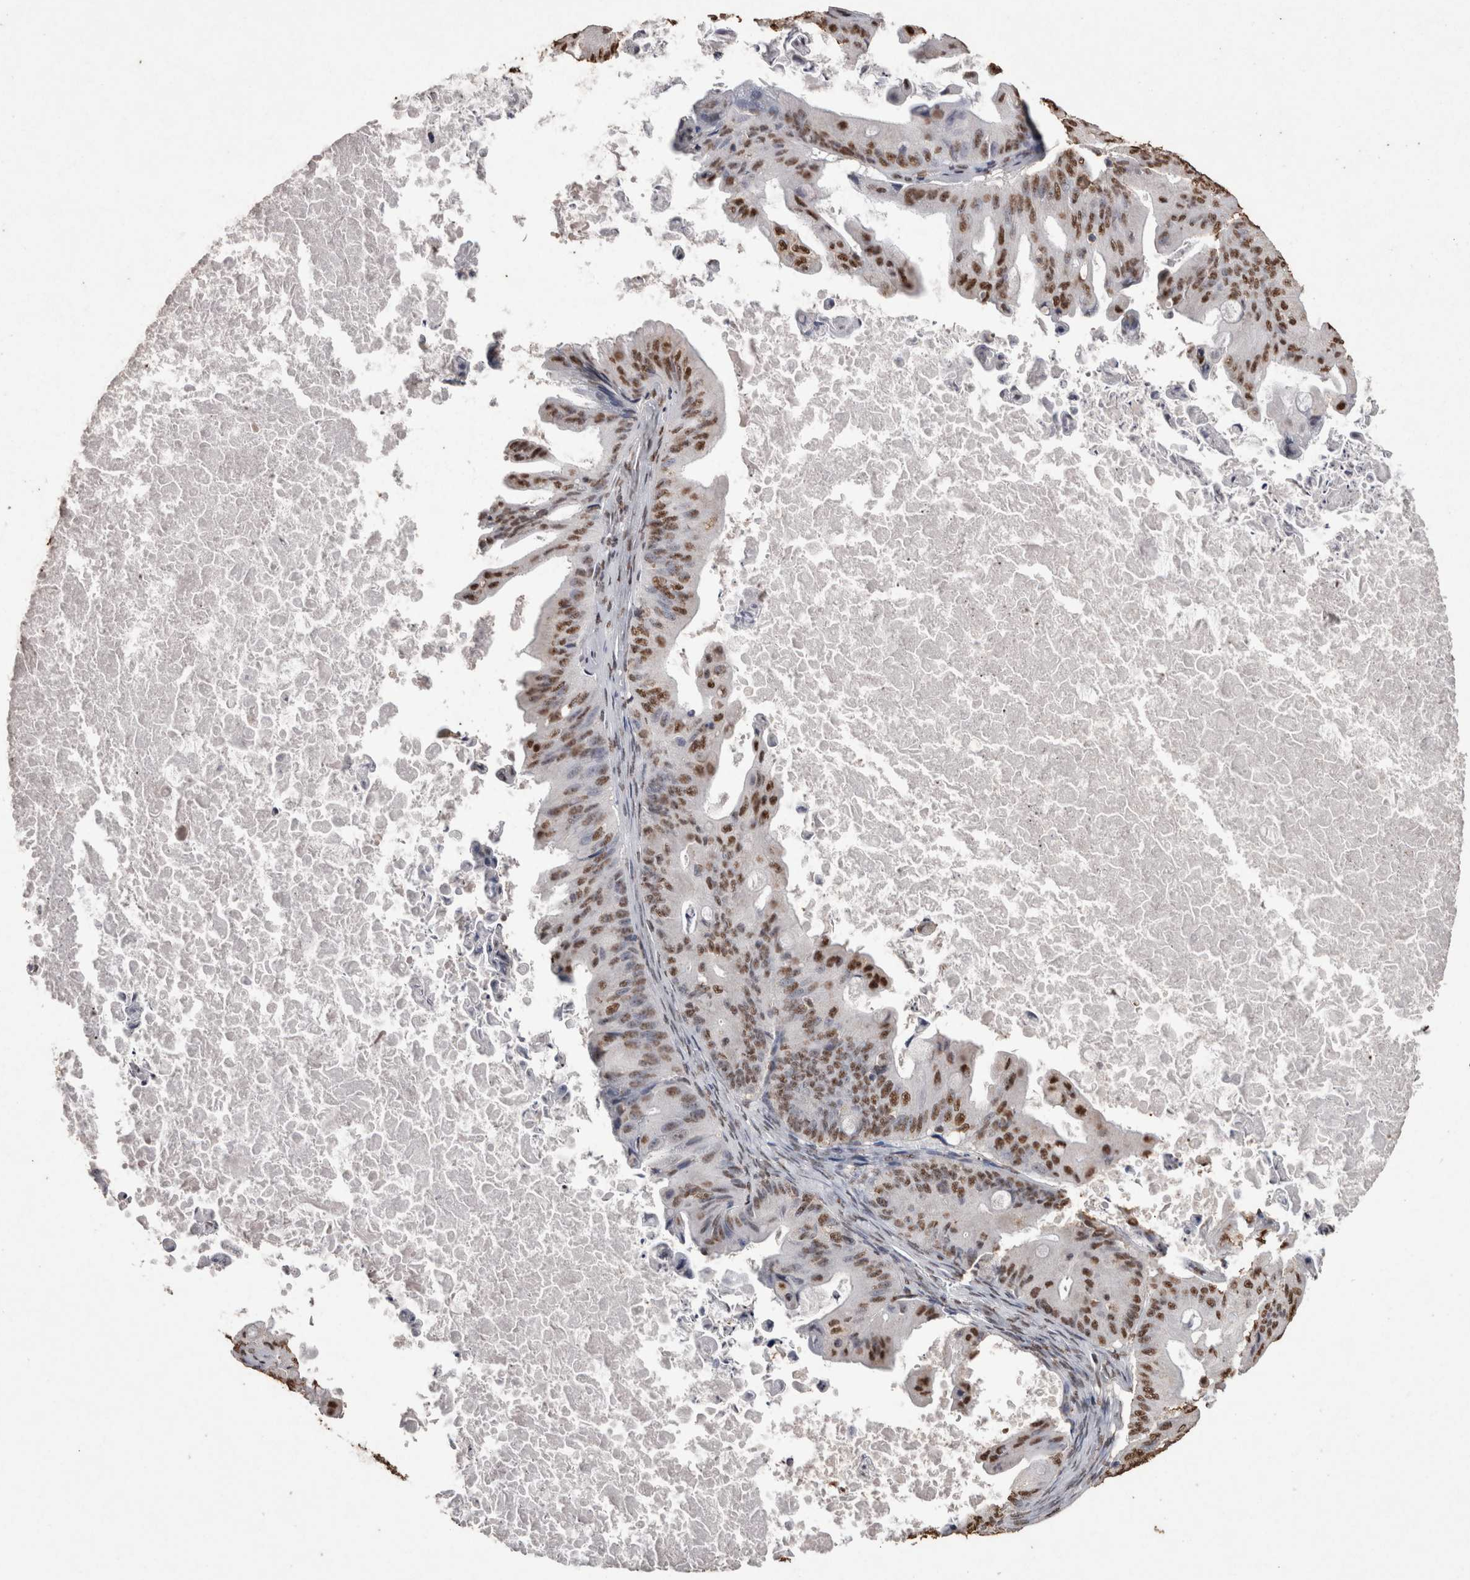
{"staining": {"intensity": "moderate", "quantity": ">75%", "location": "nuclear"}, "tissue": "ovarian cancer", "cell_type": "Tumor cells", "image_type": "cancer", "snomed": [{"axis": "morphology", "description": "Cystadenocarcinoma, mucinous, NOS"}, {"axis": "topography", "description": "Ovary"}], "caption": "Moderate nuclear staining is appreciated in about >75% of tumor cells in ovarian cancer (mucinous cystadenocarcinoma).", "gene": "NTHL1", "patient": {"sex": "female", "age": 37}}